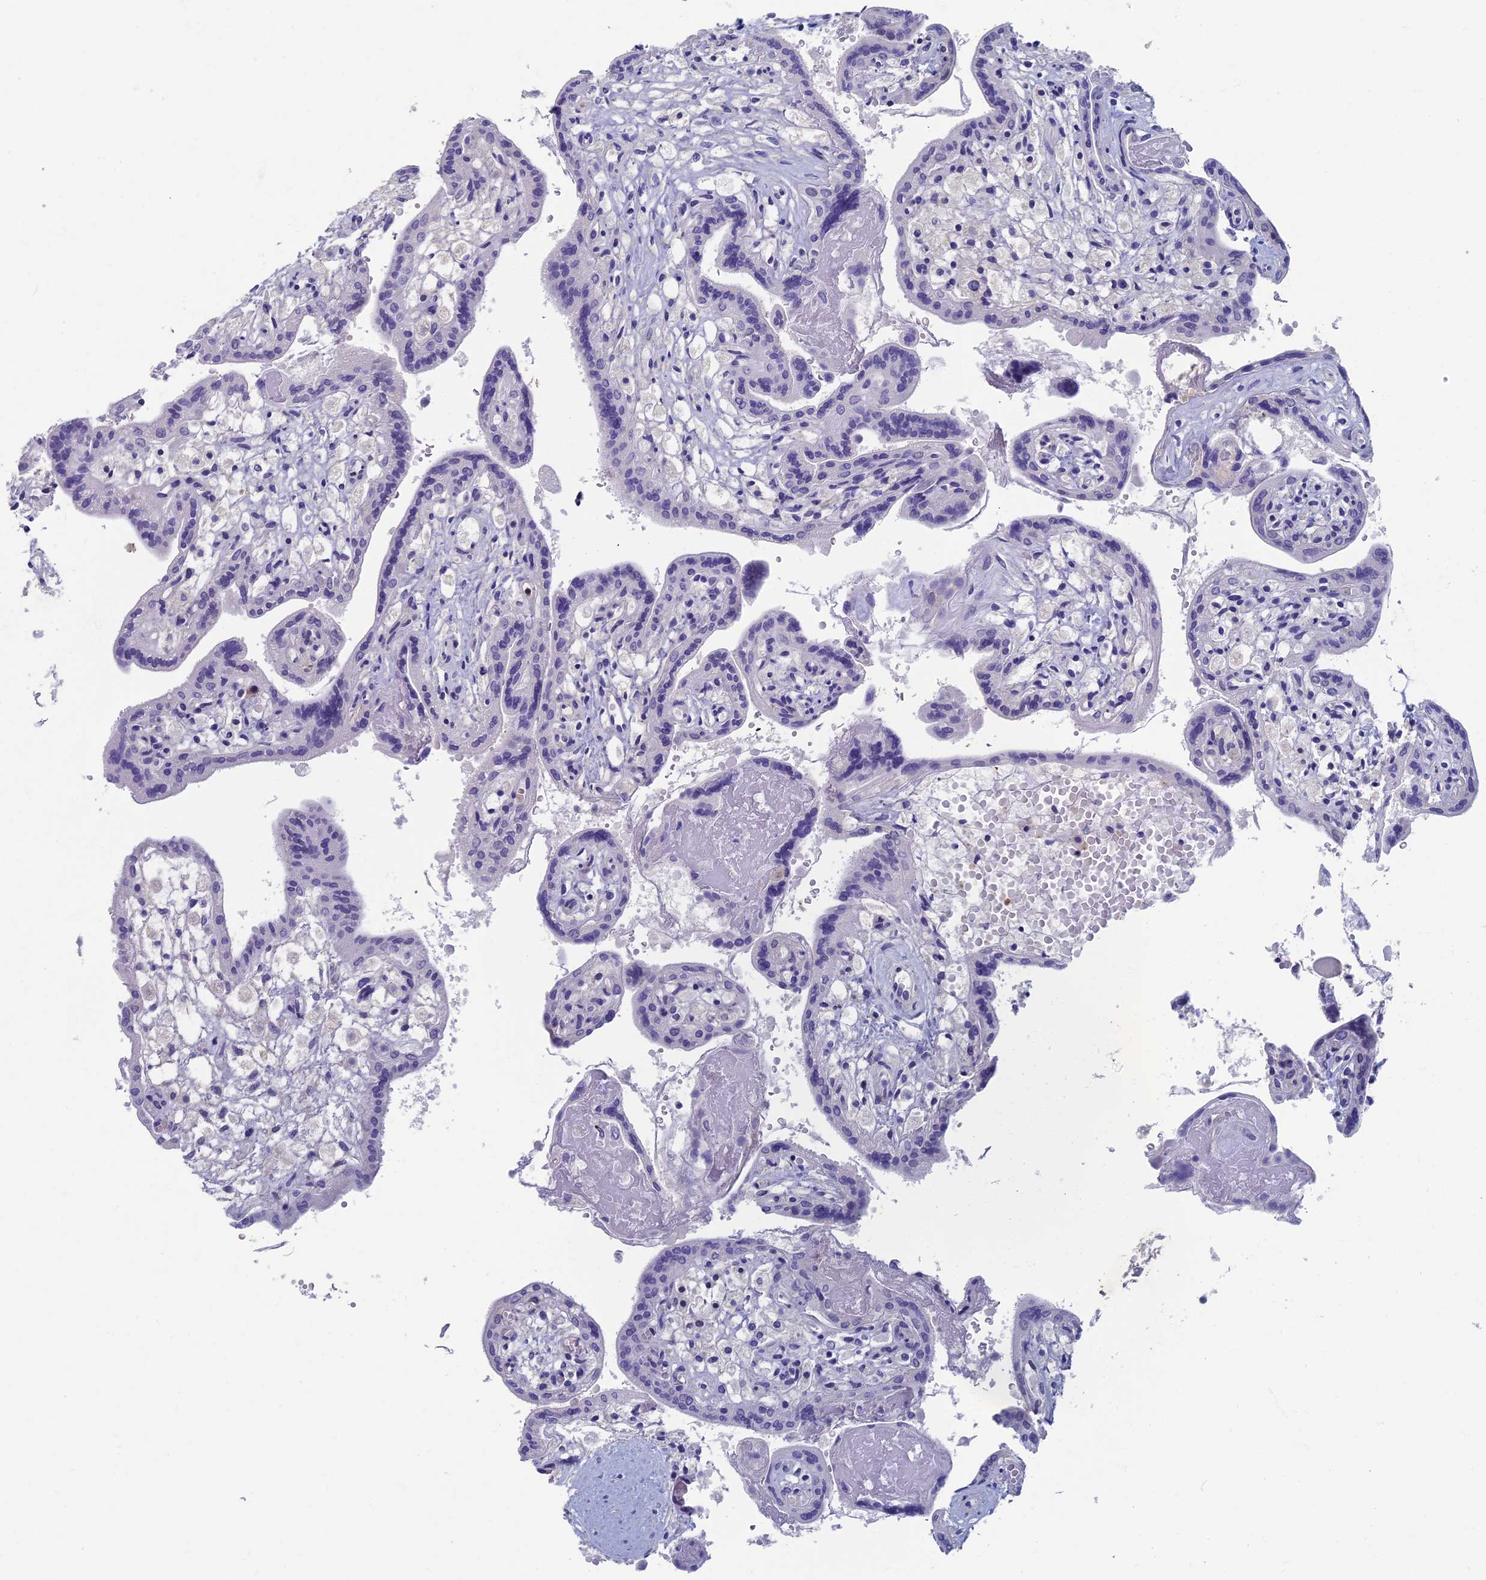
{"staining": {"intensity": "negative", "quantity": "none", "location": "none"}, "tissue": "placenta", "cell_type": "Trophoblastic cells", "image_type": "normal", "snomed": [{"axis": "morphology", "description": "Normal tissue, NOS"}, {"axis": "topography", "description": "Placenta"}], "caption": "This is an immunohistochemistry image of normal placenta. There is no expression in trophoblastic cells.", "gene": "OAT", "patient": {"sex": "female", "age": 37}}